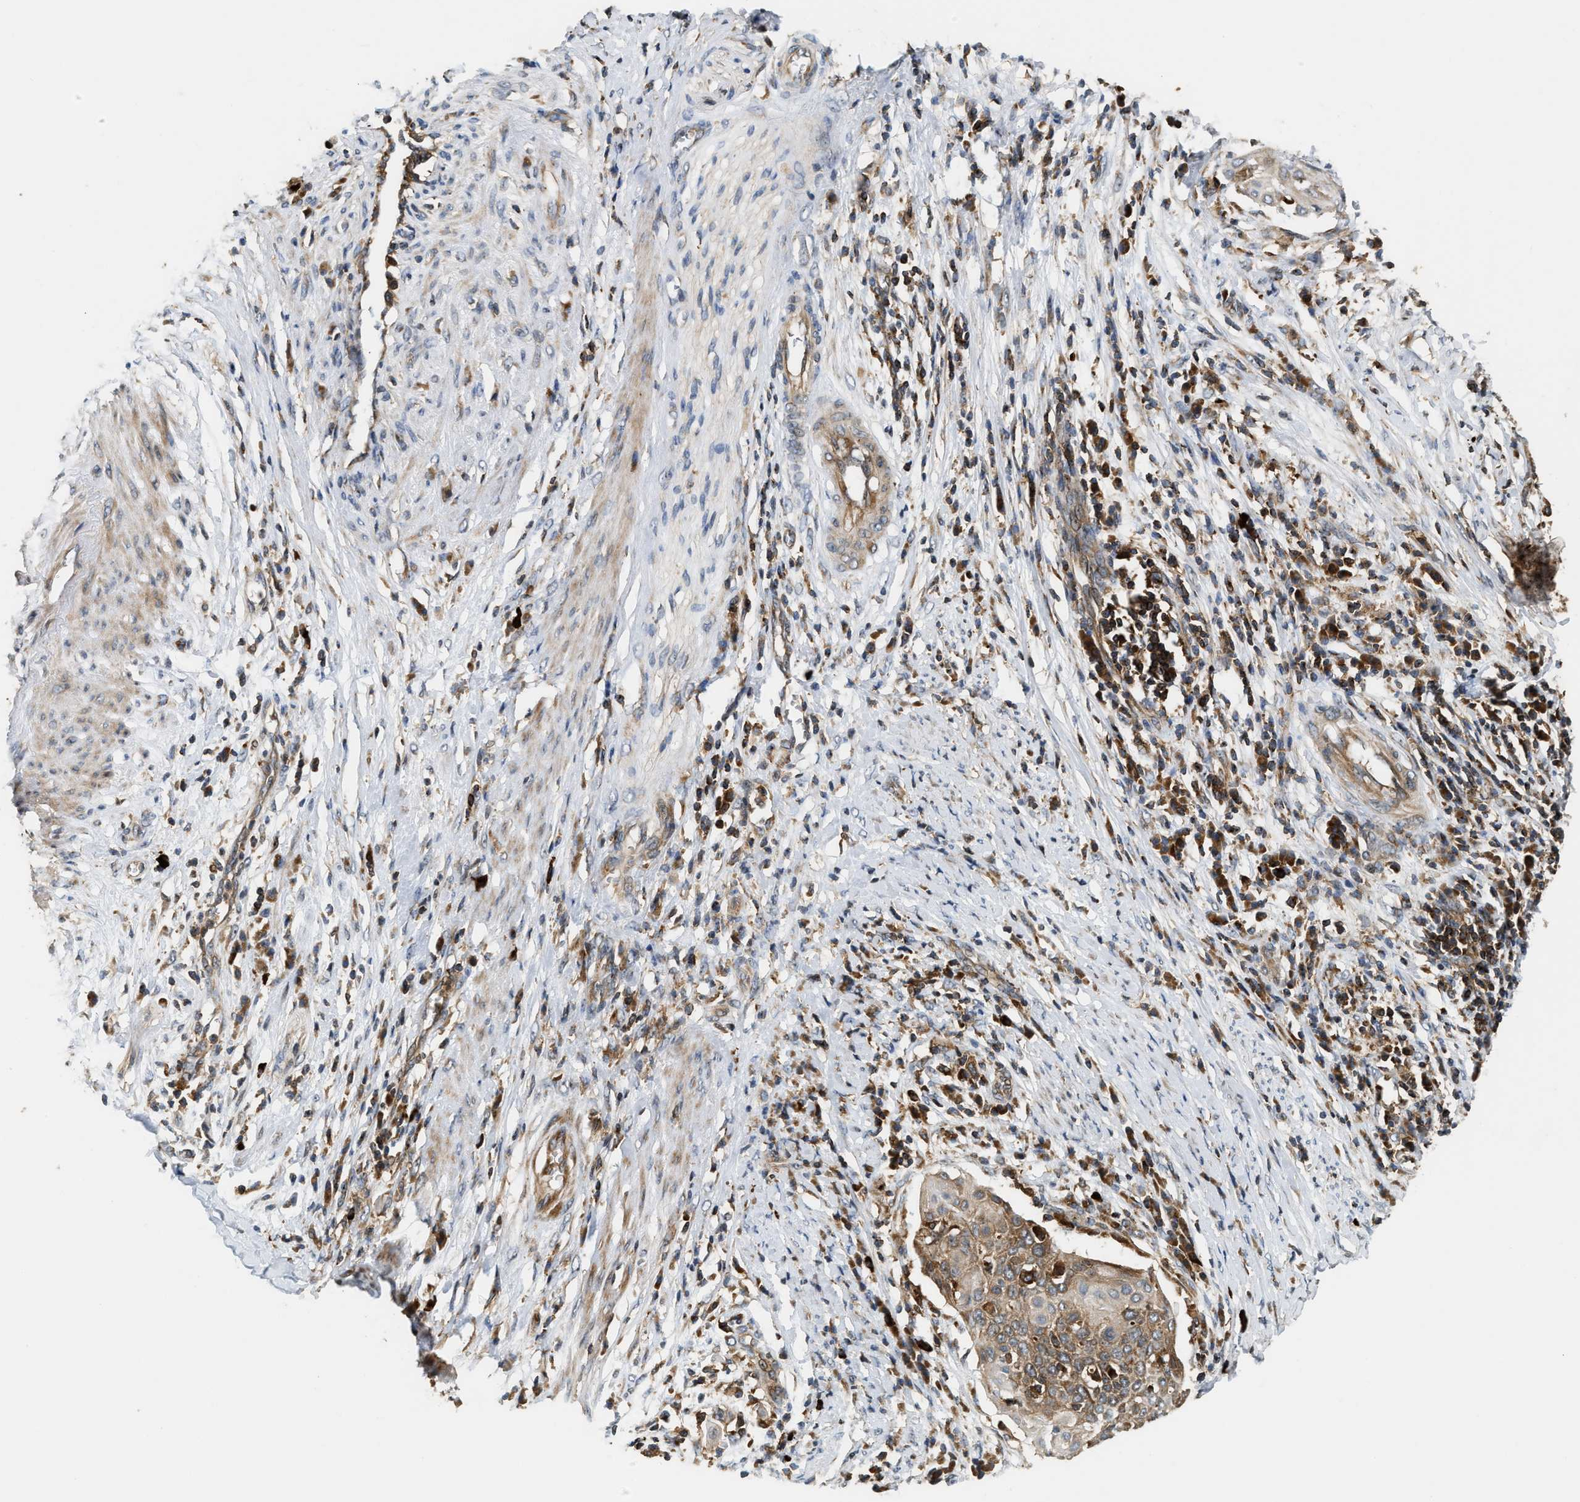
{"staining": {"intensity": "moderate", "quantity": ">75%", "location": "cytoplasmic/membranous"}, "tissue": "cervical cancer", "cell_type": "Tumor cells", "image_type": "cancer", "snomed": [{"axis": "morphology", "description": "Squamous cell carcinoma, NOS"}, {"axis": "topography", "description": "Cervix"}], "caption": "Cervical cancer stained for a protein (brown) shows moderate cytoplasmic/membranous positive expression in about >75% of tumor cells.", "gene": "SNX5", "patient": {"sex": "female", "age": 39}}